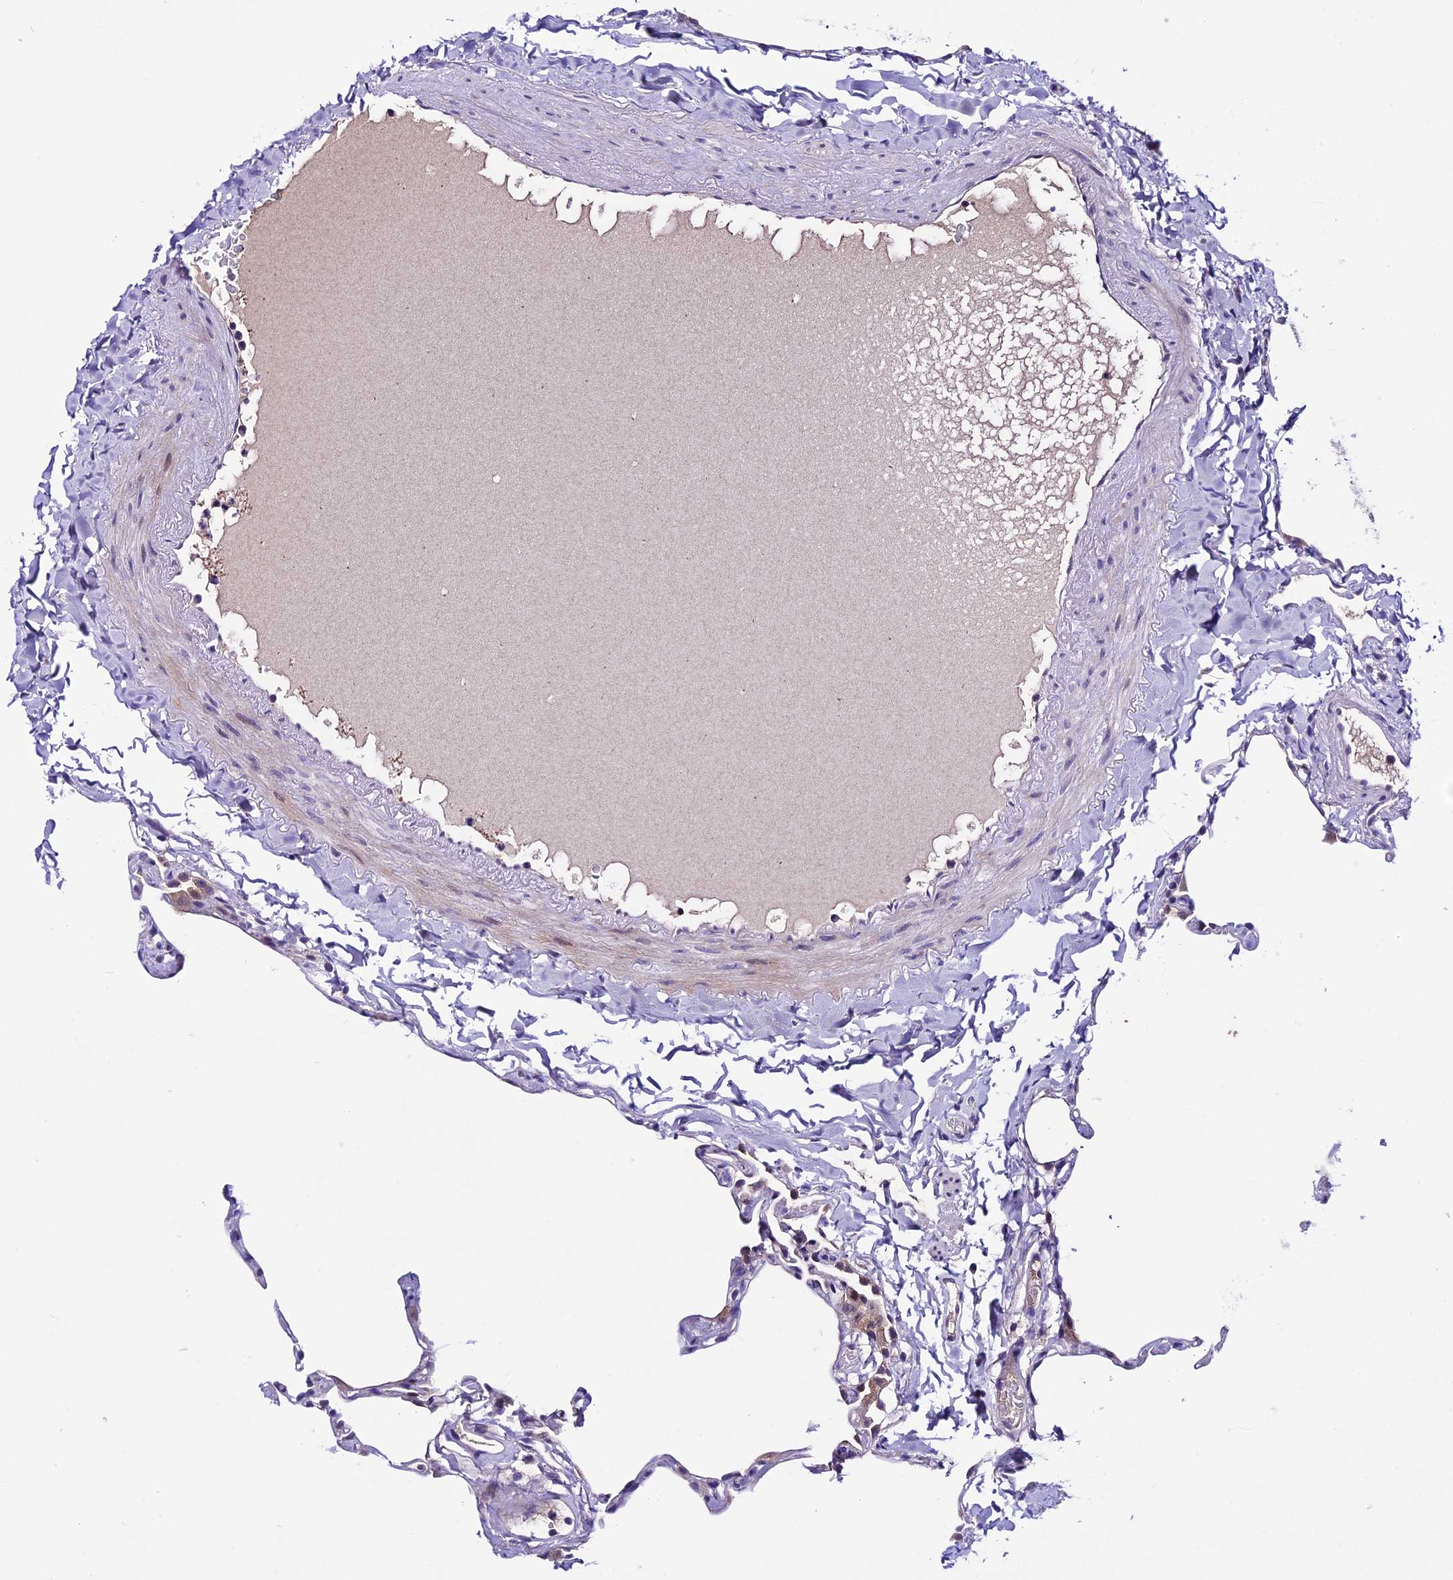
{"staining": {"intensity": "negative", "quantity": "none", "location": "none"}, "tissue": "lung", "cell_type": "Alveolar cells", "image_type": "normal", "snomed": [{"axis": "morphology", "description": "Normal tissue, NOS"}, {"axis": "topography", "description": "Lung"}], "caption": "High power microscopy image of an immunohistochemistry image of benign lung, revealing no significant staining in alveolar cells. Nuclei are stained in blue.", "gene": "XKR7", "patient": {"sex": "male", "age": 65}}